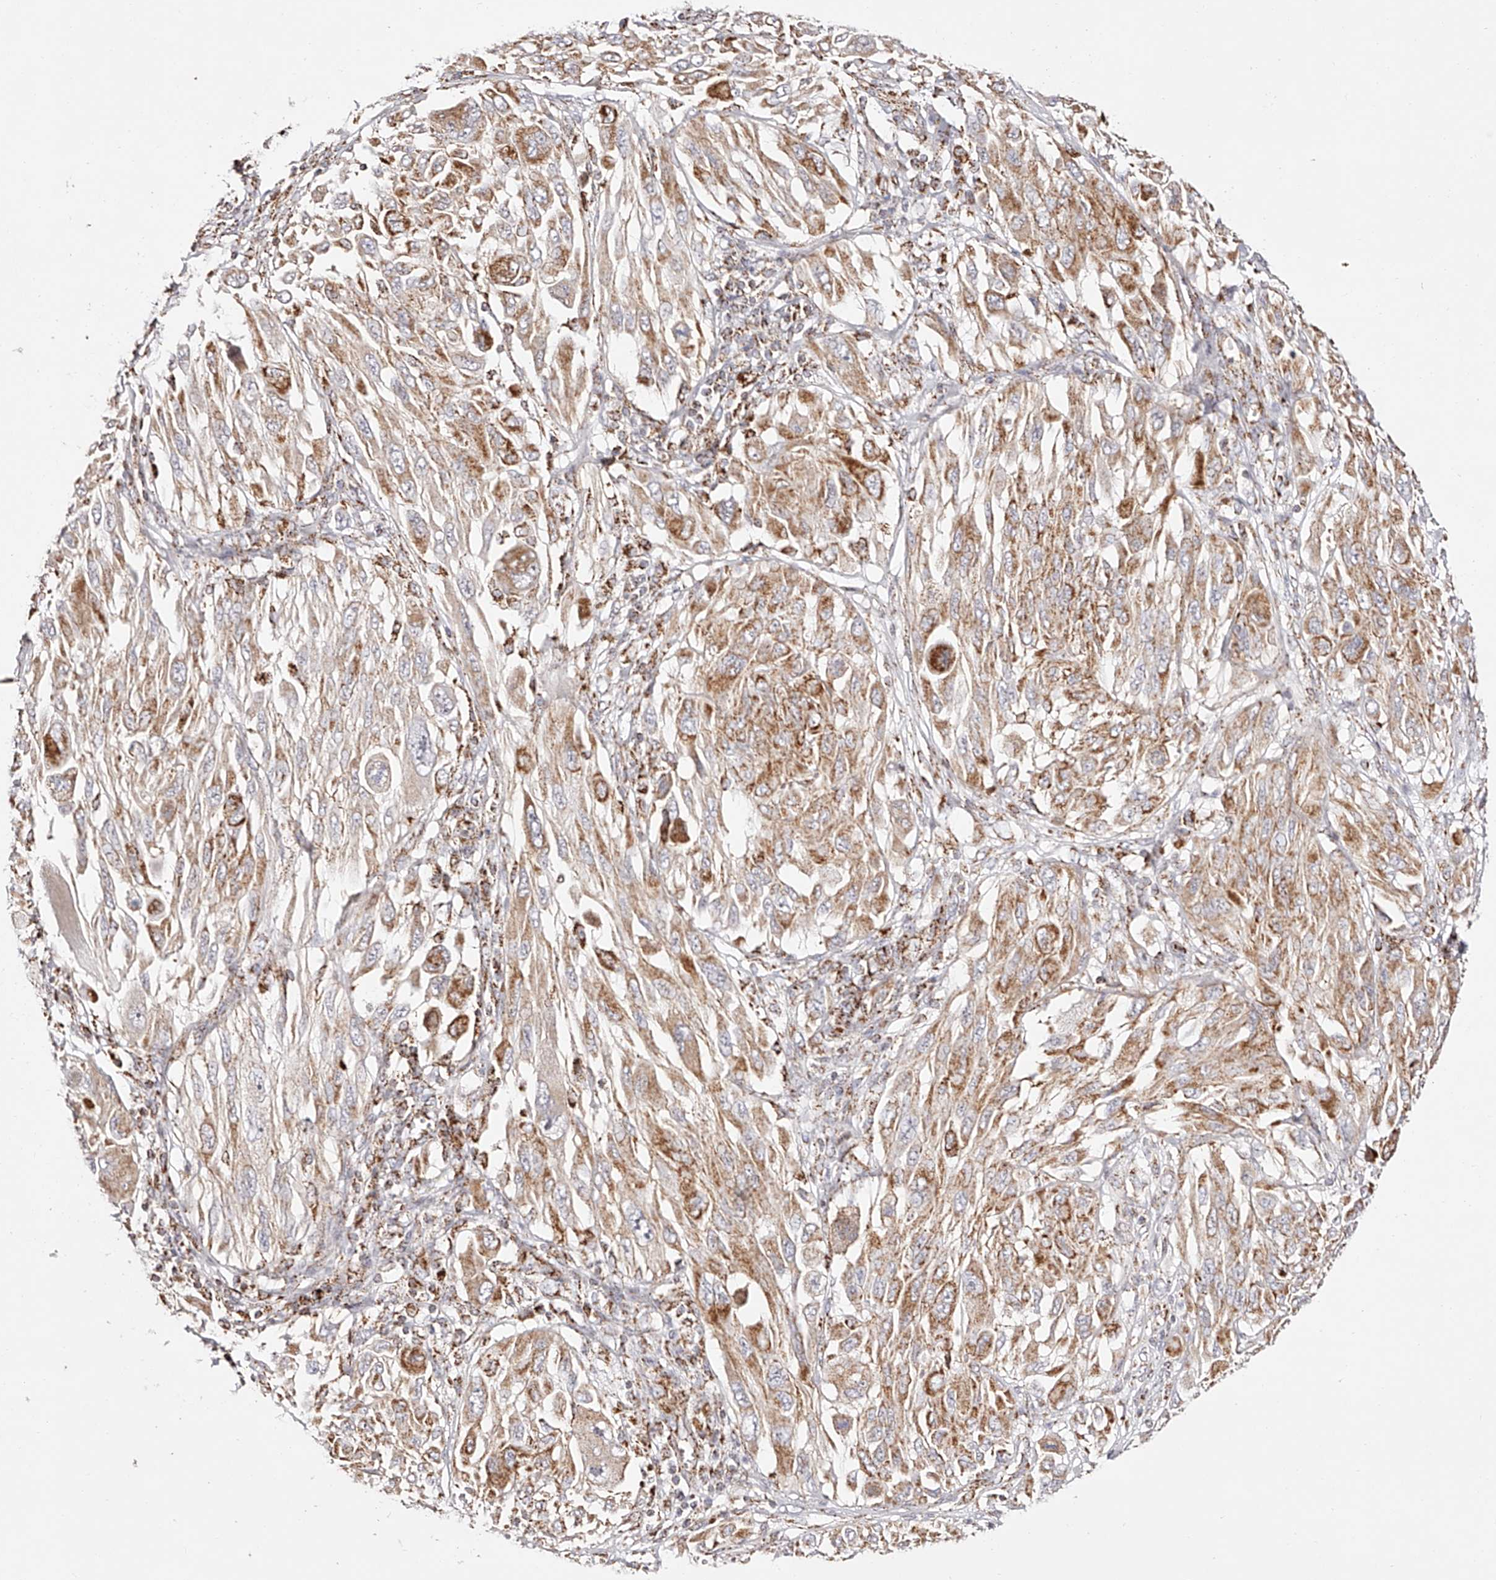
{"staining": {"intensity": "moderate", "quantity": ">75%", "location": "cytoplasmic/membranous"}, "tissue": "melanoma", "cell_type": "Tumor cells", "image_type": "cancer", "snomed": [{"axis": "morphology", "description": "Malignant melanoma, NOS"}, {"axis": "topography", "description": "Skin"}], "caption": "DAB immunohistochemical staining of human malignant melanoma demonstrates moderate cytoplasmic/membranous protein expression in about >75% of tumor cells.", "gene": "NDUFV3", "patient": {"sex": "female", "age": 91}}